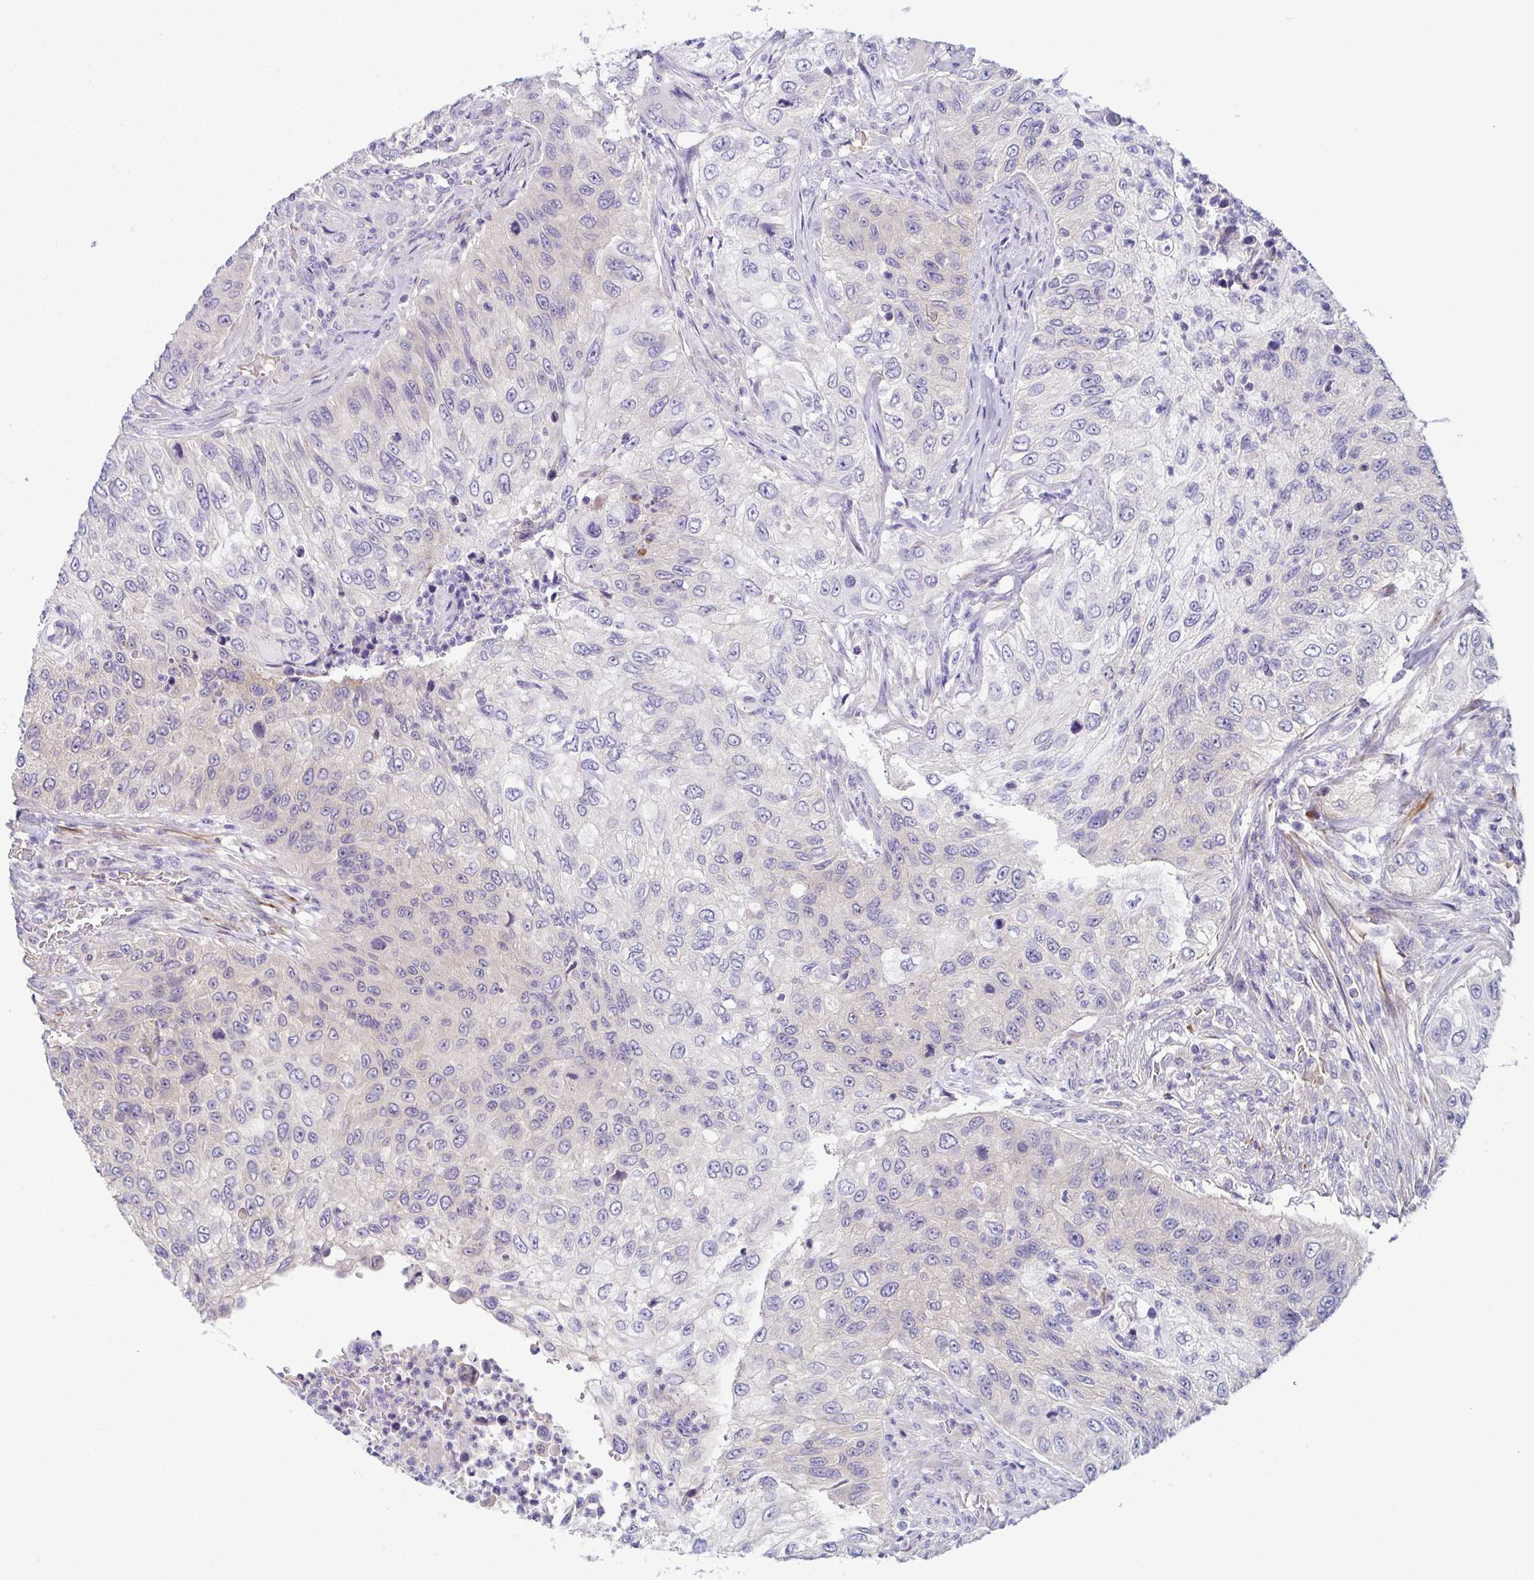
{"staining": {"intensity": "weak", "quantity": "<25%", "location": "cytoplasmic/membranous"}, "tissue": "urothelial cancer", "cell_type": "Tumor cells", "image_type": "cancer", "snomed": [{"axis": "morphology", "description": "Urothelial carcinoma, High grade"}, {"axis": "topography", "description": "Urinary bladder"}], "caption": "A high-resolution image shows immunohistochemistry staining of urothelial cancer, which reveals no significant positivity in tumor cells.", "gene": "CFAP97D1", "patient": {"sex": "female", "age": 60}}